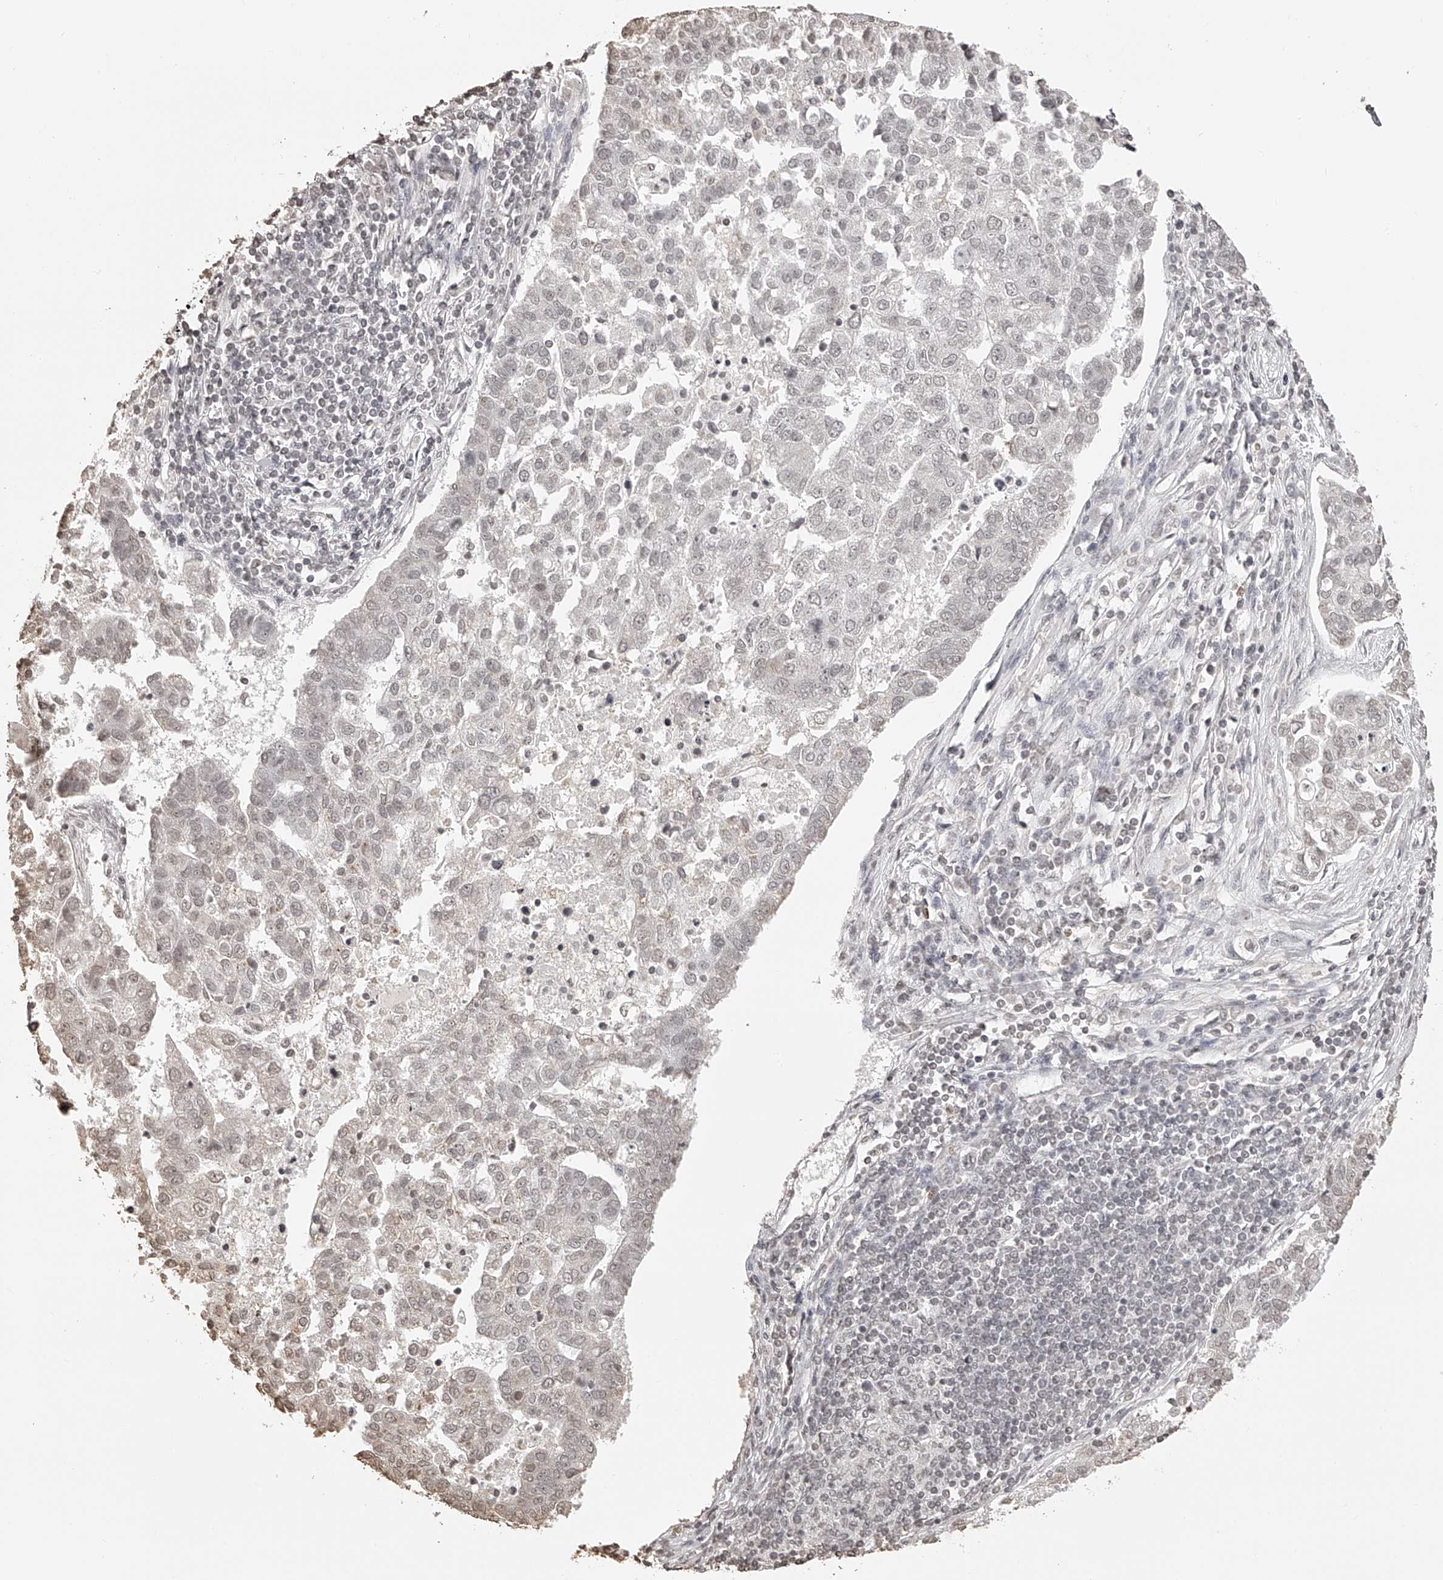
{"staining": {"intensity": "weak", "quantity": "25%-75%", "location": "nuclear"}, "tissue": "pancreatic cancer", "cell_type": "Tumor cells", "image_type": "cancer", "snomed": [{"axis": "morphology", "description": "Adenocarcinoma, NOS"}, {"axis": "topography", "description": "Pancreas"}], "caption": "High-magnification brightfield microscopy of pancreatic adenocarcinoma stained with DAB (3,3'-diaminobenzidine) (brown) and counterstained with hematoxylin (blue). tumor cells exhibit weak nuclear expression is seen in approximately25%-75% of cells.", "gene": "ZNF503", "patient": {"sex": "female", "age": 61}}